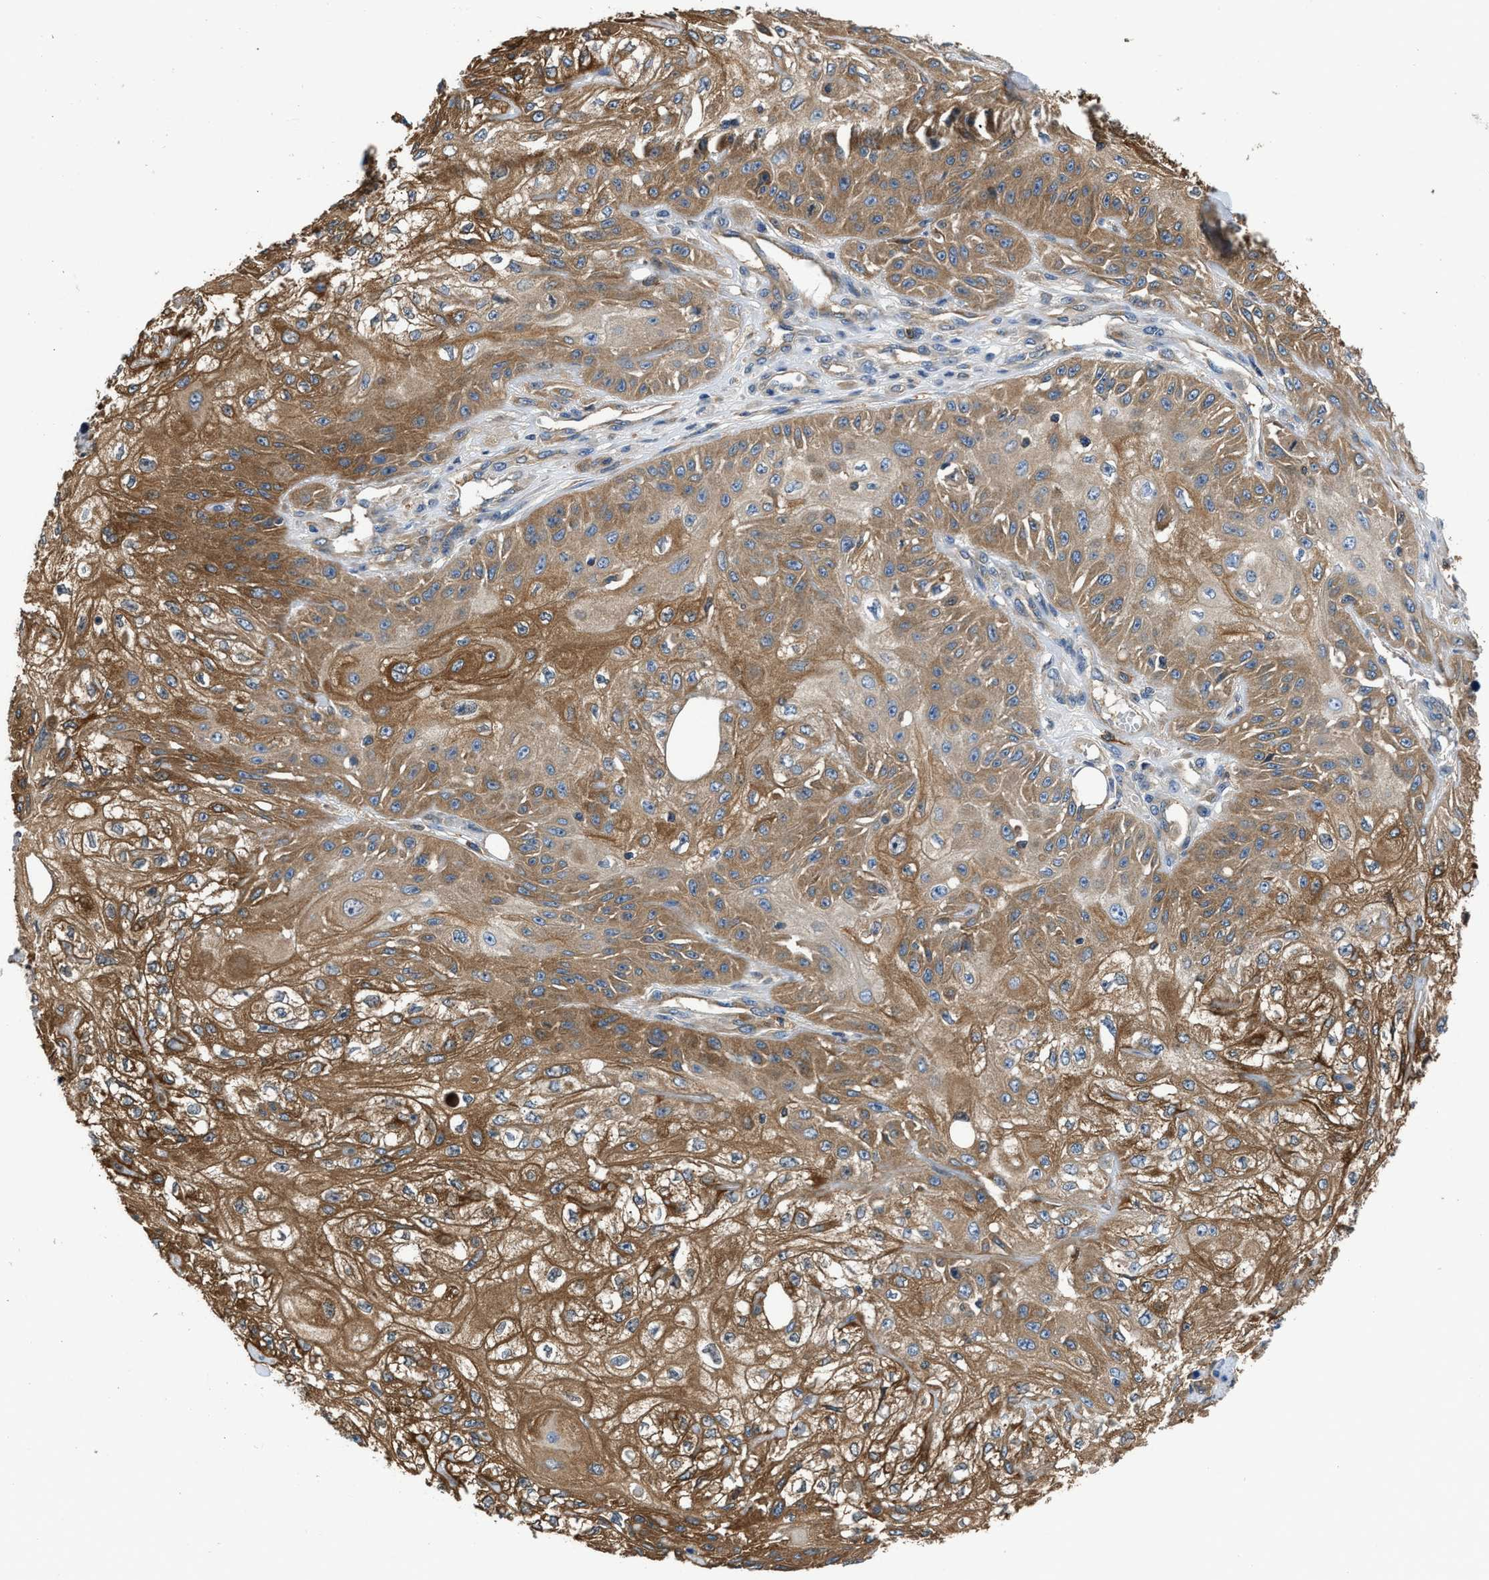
{"staining": {"intensity": "moderate", "quantity": ">75%", "location": "cytoplasmic/membranous"}, "tissue": "skin cancer", "cell_type": "Tumor cells", "image_type": "cancer", "snomed": [{"axis": "morphology", "description": "Squamous cell carcinoma, NOS"}, {"axis": "morphology", "description": "Squamous cell carcinoma, metastatic, NOS"}, {"axis": "topography", "description": "Skin"}, {"axis": "topography", "description": "Lymph node"}], "caption": "Protein expression analysis of skin cancer displays moderate cytoplasmic/membranous staining in about >75% of tumor cells.", "gene": "PKM", "patient": {"sex": "male", "age": 75}}